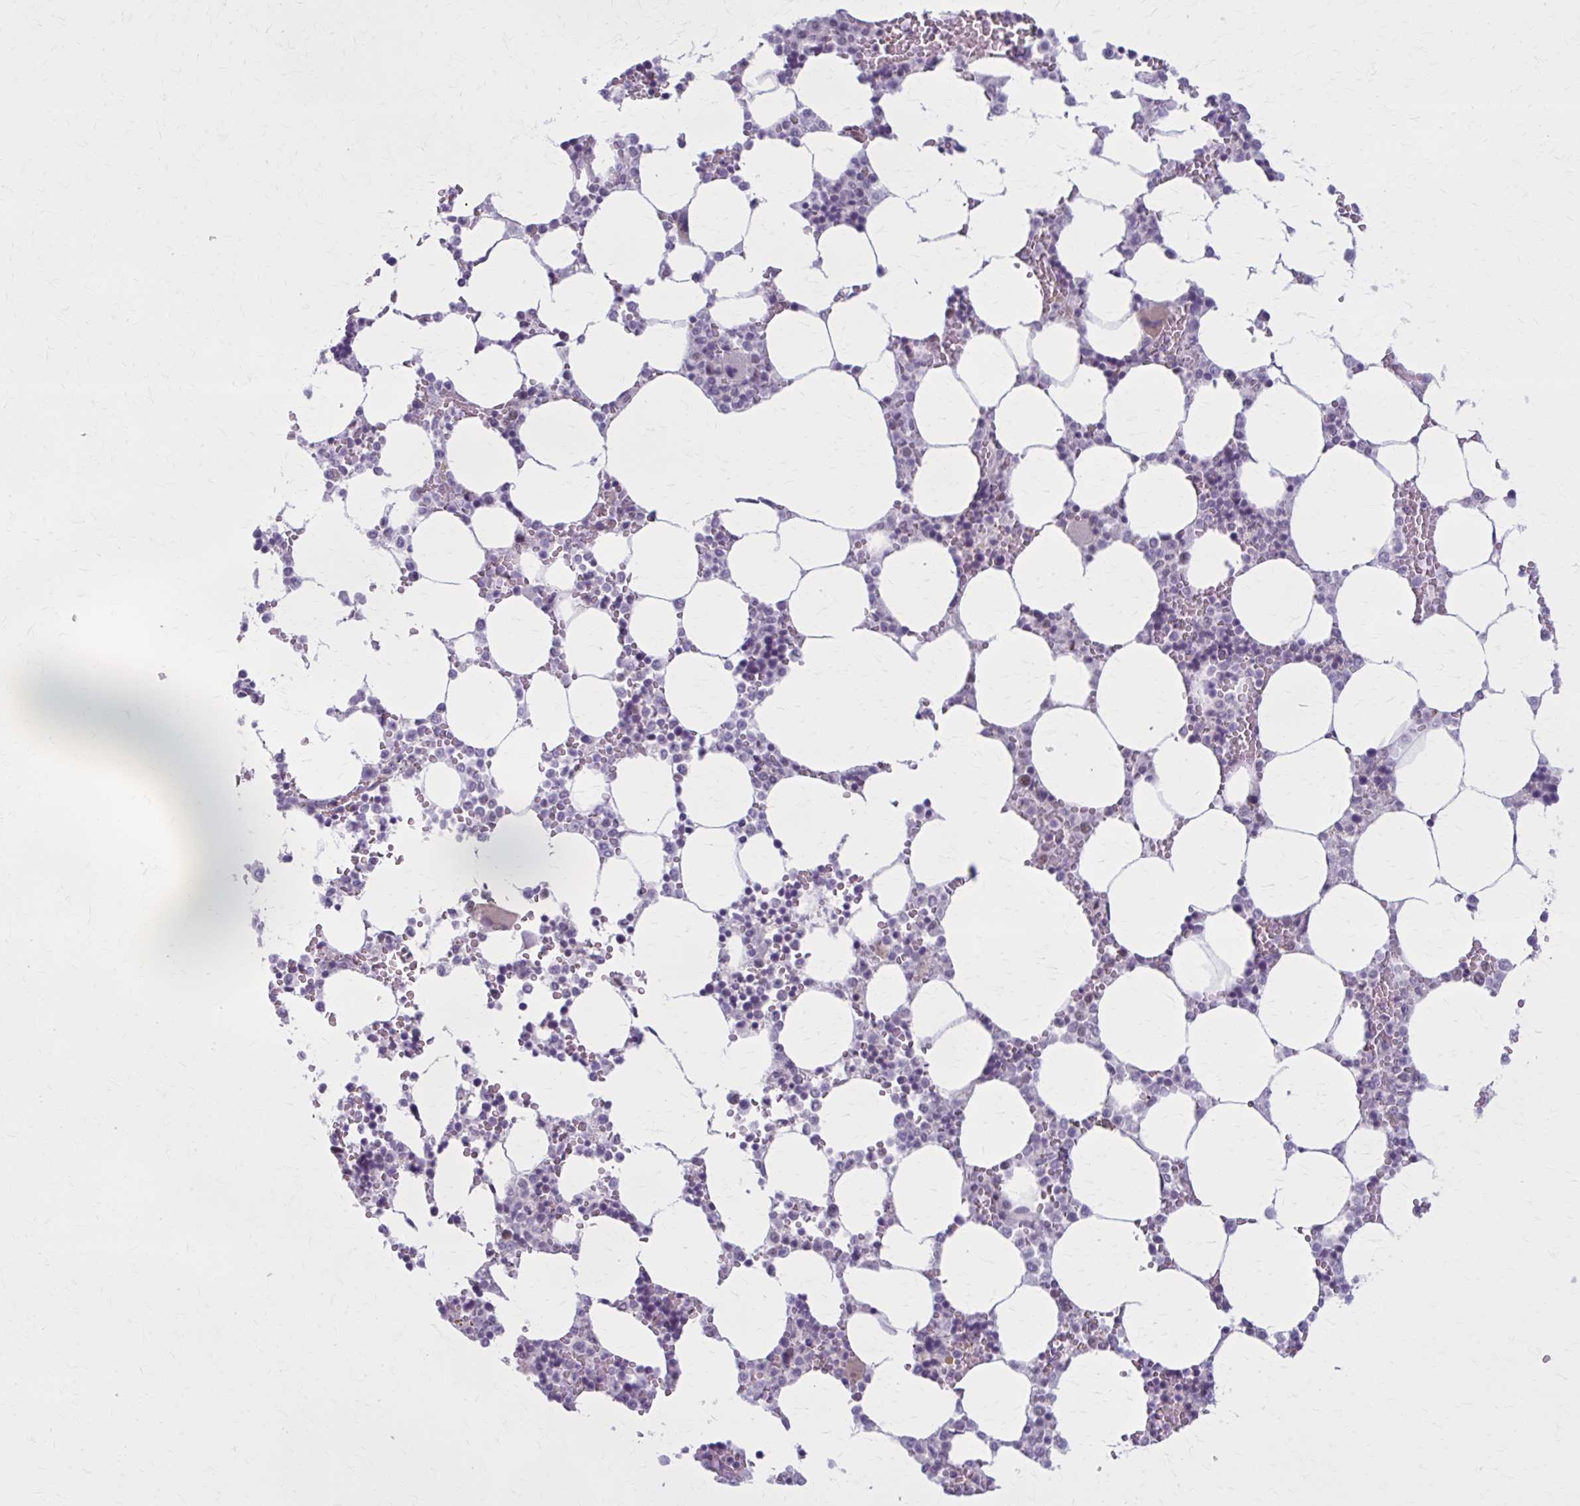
{"staining": {"intensity": "negative", "quantity": "none", "location": "none"}, "tissue": "bone marrow", "cell_type": "Hematopoietic cells", "image_type": "normal", "snomed": [{"axis": "morphology", "description": "Normal tissue, NOS"}, {"axis": "topography", "description": "Bone marrow"}], "caption": "Hematopoietic cells show no significant protein positivity in normal bone marrow.", "gene": "NUMBL", "patient": {"sex": "male", "age": 64}}